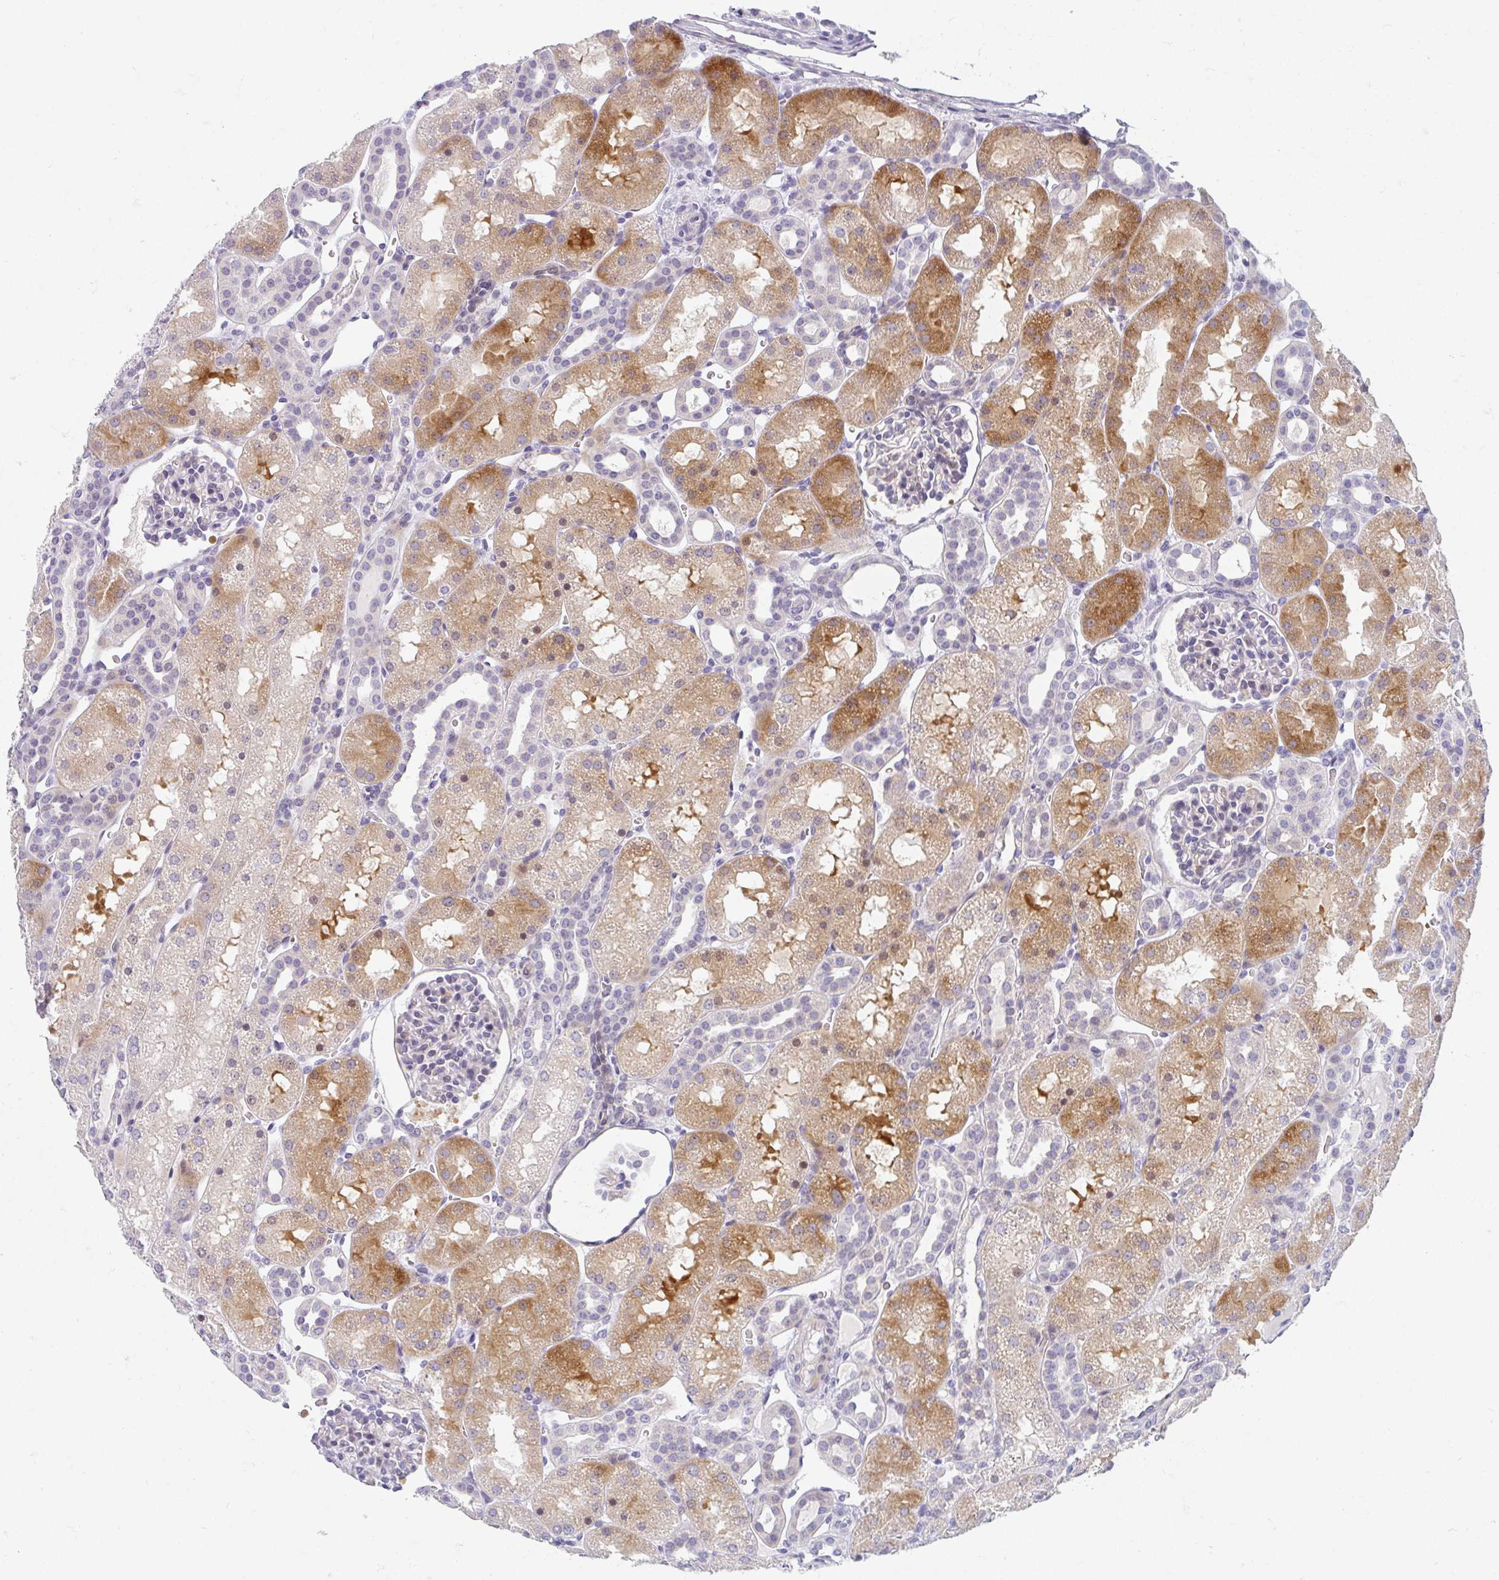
{"staining": {"intensity": "negative", "quantity": "none", "location": "none"}, "tissue": "kidney", "cell_type": "Cells in glomeruli", "image_type": "normal", "snomed": [{"axis": "morphology", "description": "Normal tissue, NOS"}, {"axis": "topography", "description": "Kidney"}], "caption": "Immunohistochemical staining of normal kidney displays no significant positivity in cells in glomeruli.", "gene": "NEU2", "patient": {"sex": "male", "age": 2}}